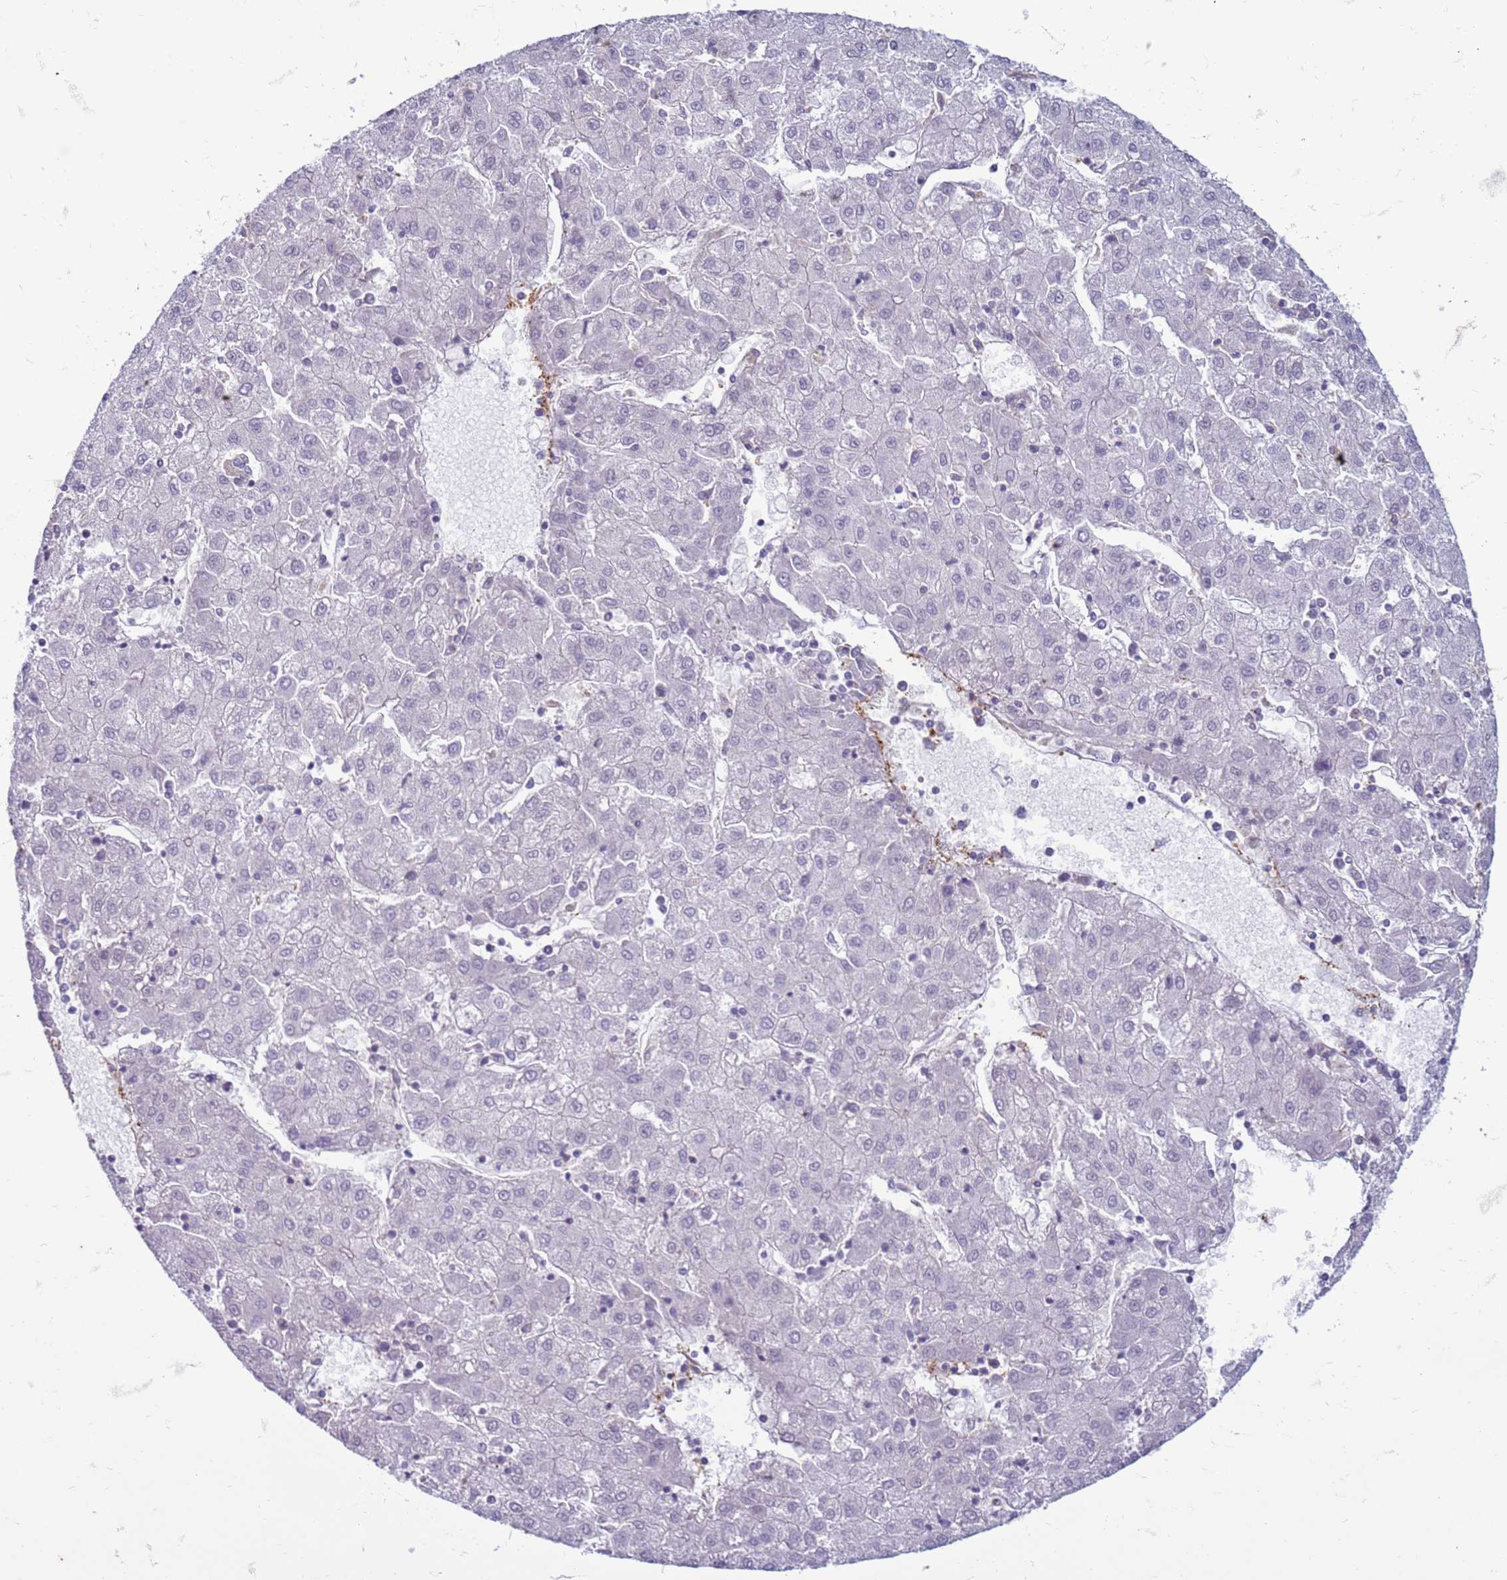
{"staining": {"intensity": "negative", "quantity": "none", "location": "none"}, "tissue": "liver cancer", "cell_type": "Tumor cells", "image_type": "cancer", "snomed": [{"axis": "morphology", "description": "Carcinoma, Hepatocellular, NOS"}, {"axis": "topography", "description": "Liver"}], "caption": "The photomicrograph displays no significant staining in tumor cells of liver hepatocellular carcinoma.", "gene": "SLC15A3", "patient": {"sex": "male", "age": 72}}